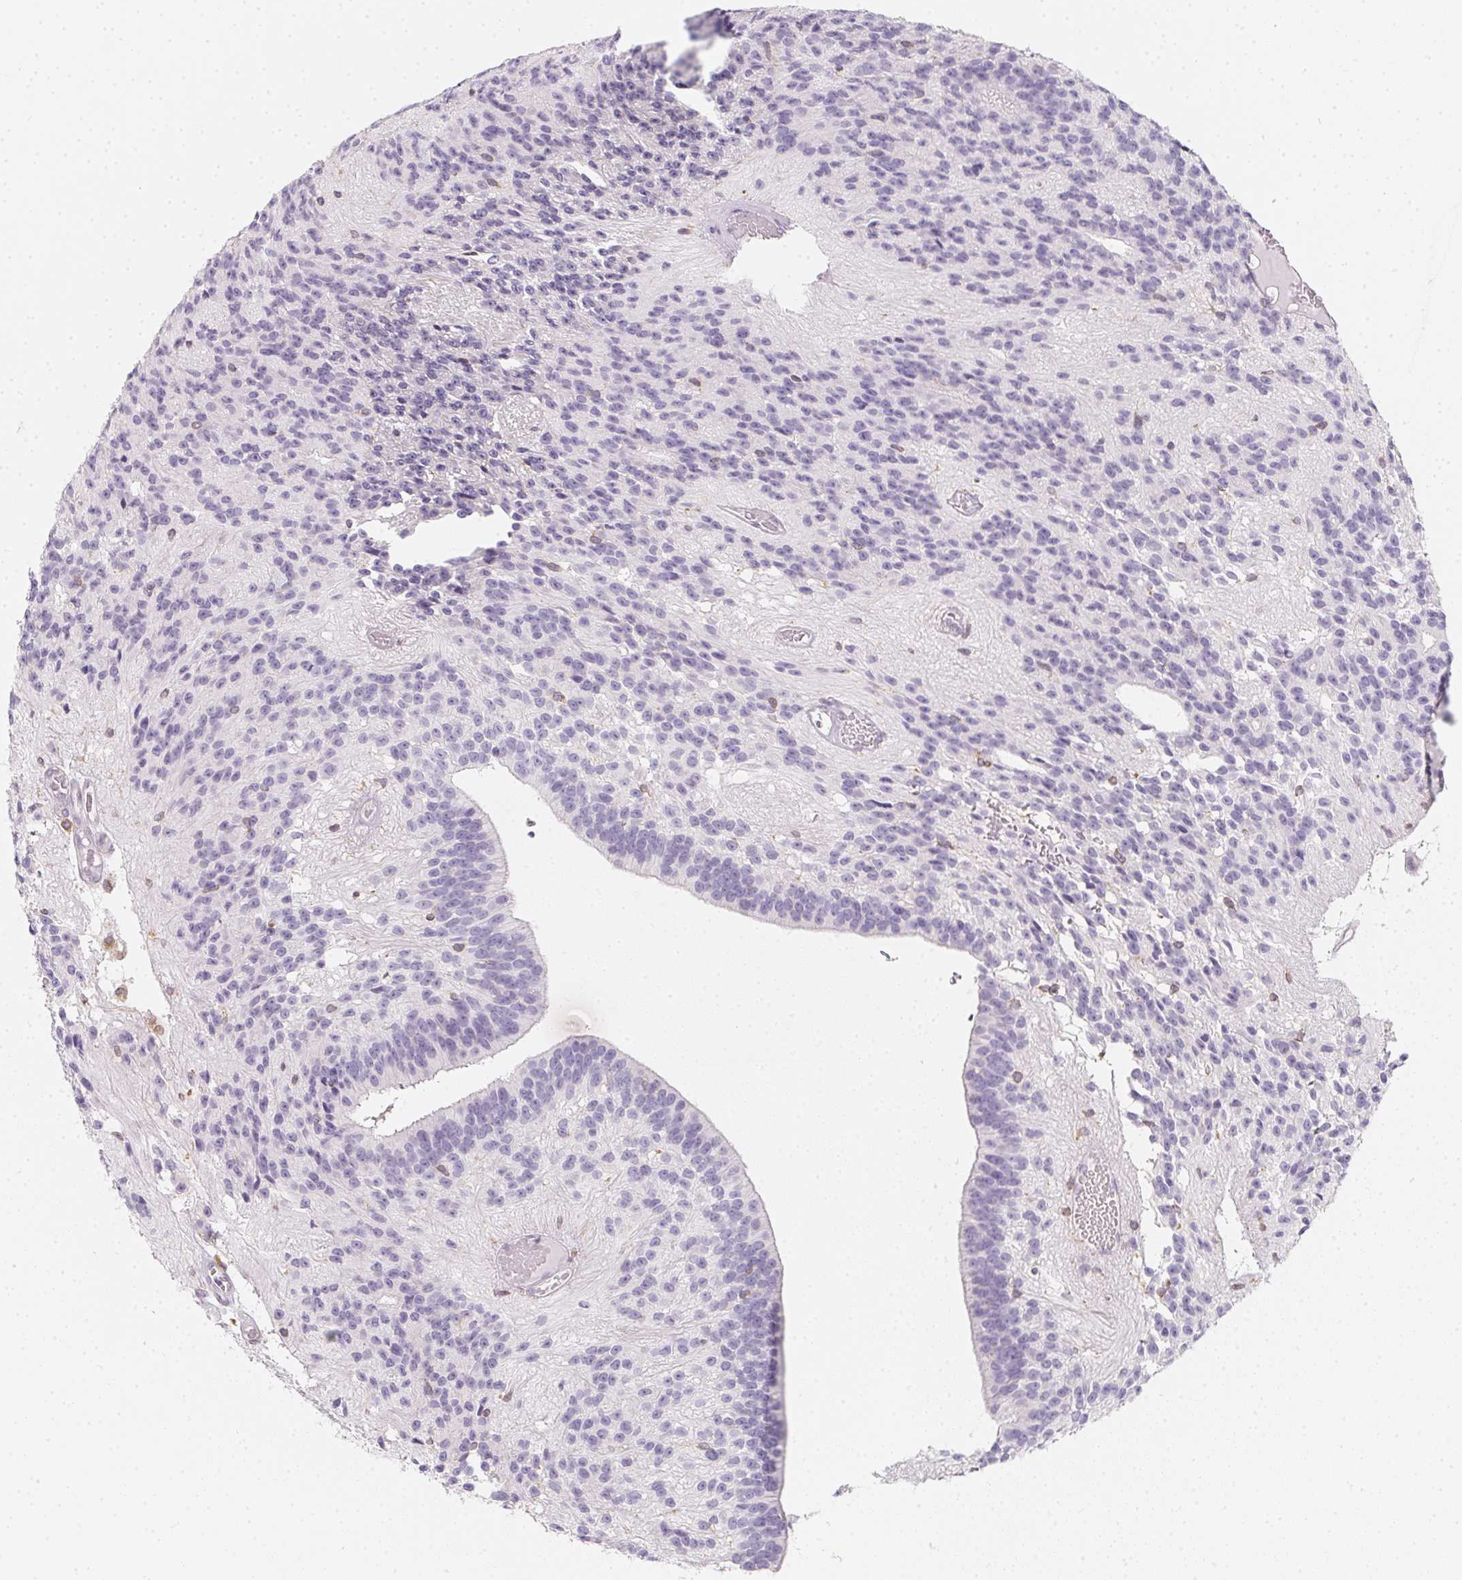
{"staining": {"intensity": "negative", "quantity": "none", "location": "none"}, "tissue": "glioma", "cell_type": "Tumor cells", "image_type": "cancer", "snomed": [{"axis": "morphology", "description": "Glioma, malignant, Low grade"}, {"axis": "topography", "description": "Brain"}], "caption": "Tumor cells are negative for protein expression in human malignant low-grade glioma.", "gene": "SOAT1", "patient": {"sex": "male", "age": 31}}